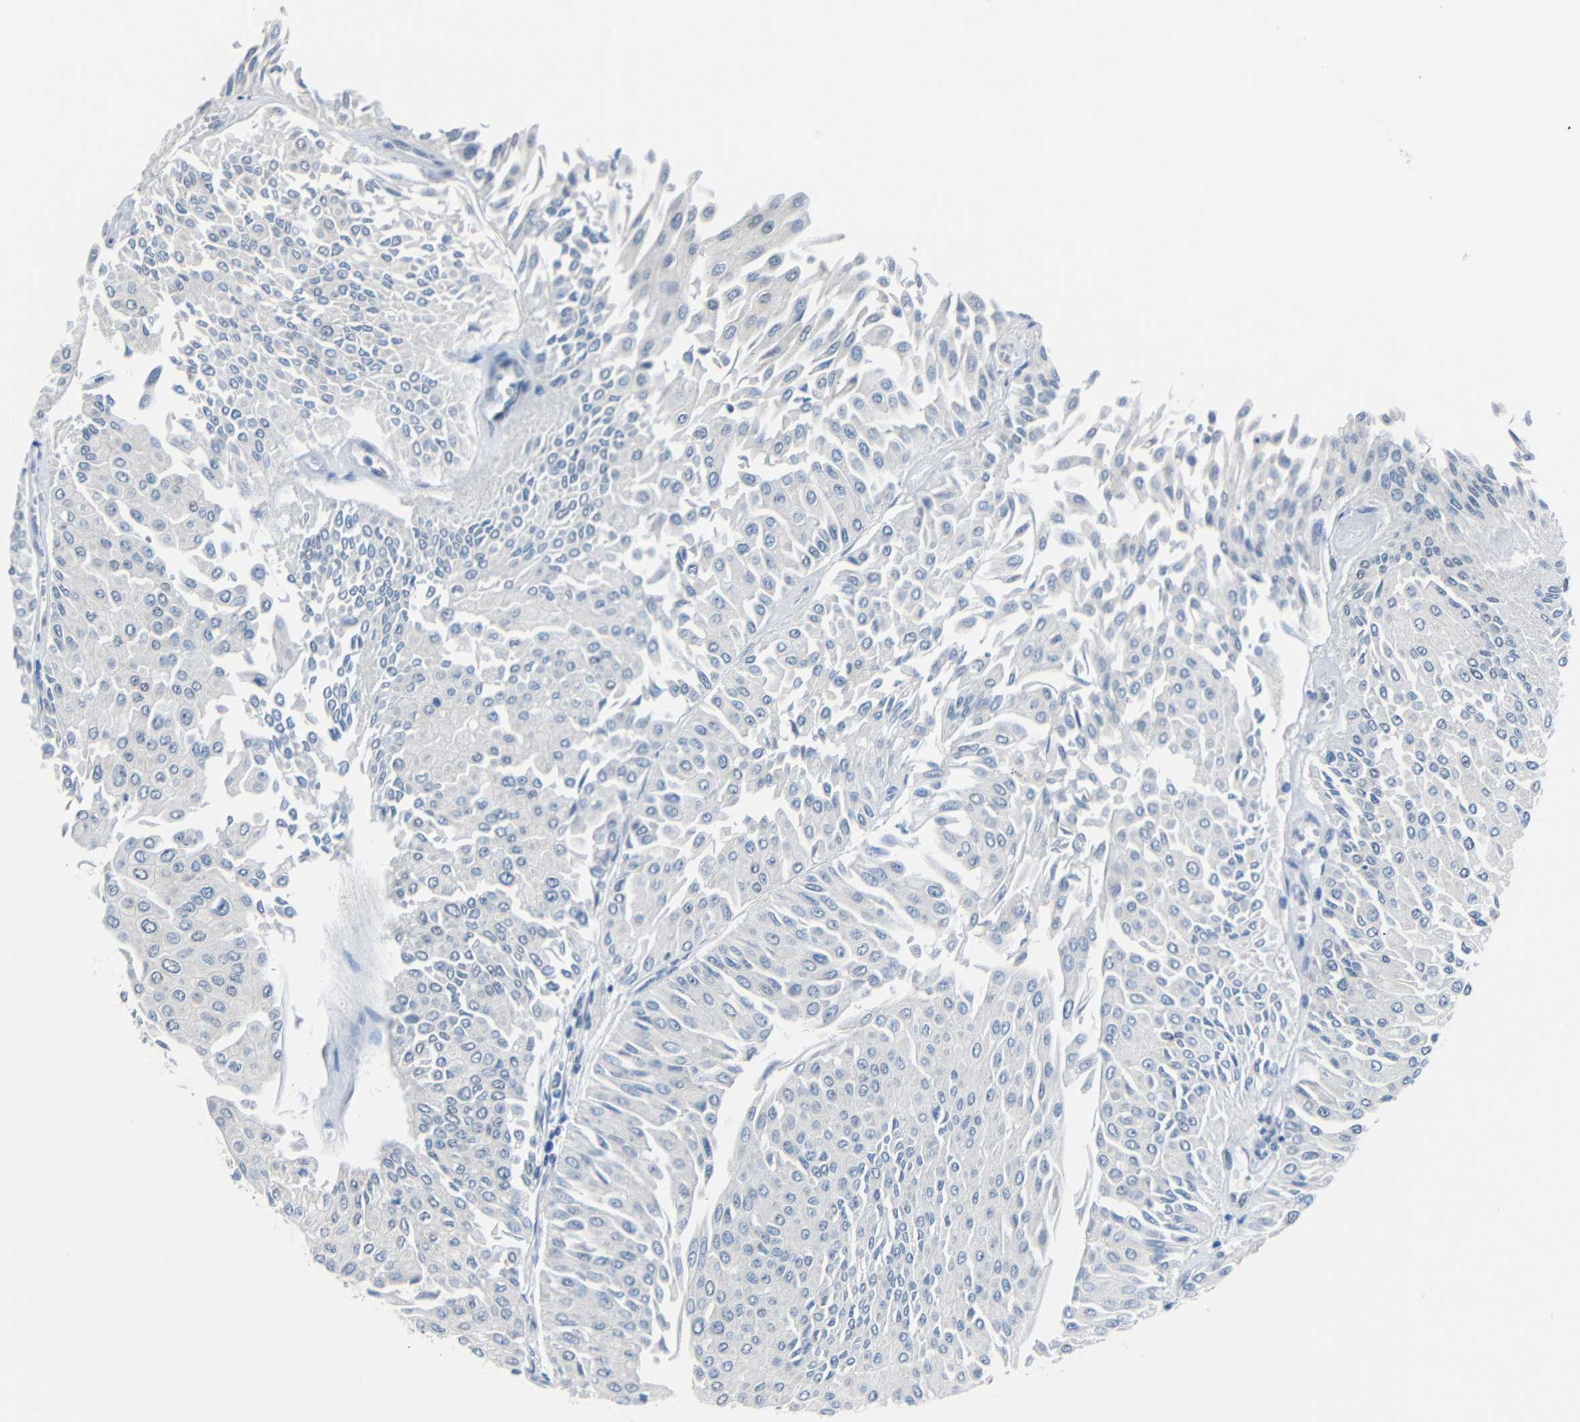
{"staining": {"intensity": "negative", "quantity": "none", "location": "none"}, "tissue": "urothelial cancer", "cell_type": "Tumor cells", "image_type": "cancer", "snomed": [{"axis": "morphology", "description": "Urothelial carcinoma, Low grade"}, {"axis": "topography", "description": "Urinary bladder"}], "caption": "This photomicrograph is of urothelial carcinoma (low-grade) stained with IHC to label a protein in brown with the nuclei are counter-stained blue. There is no staining in tumor cells.", "gene": "GPR158", "patient": {"sex": "male", "age": 67}}